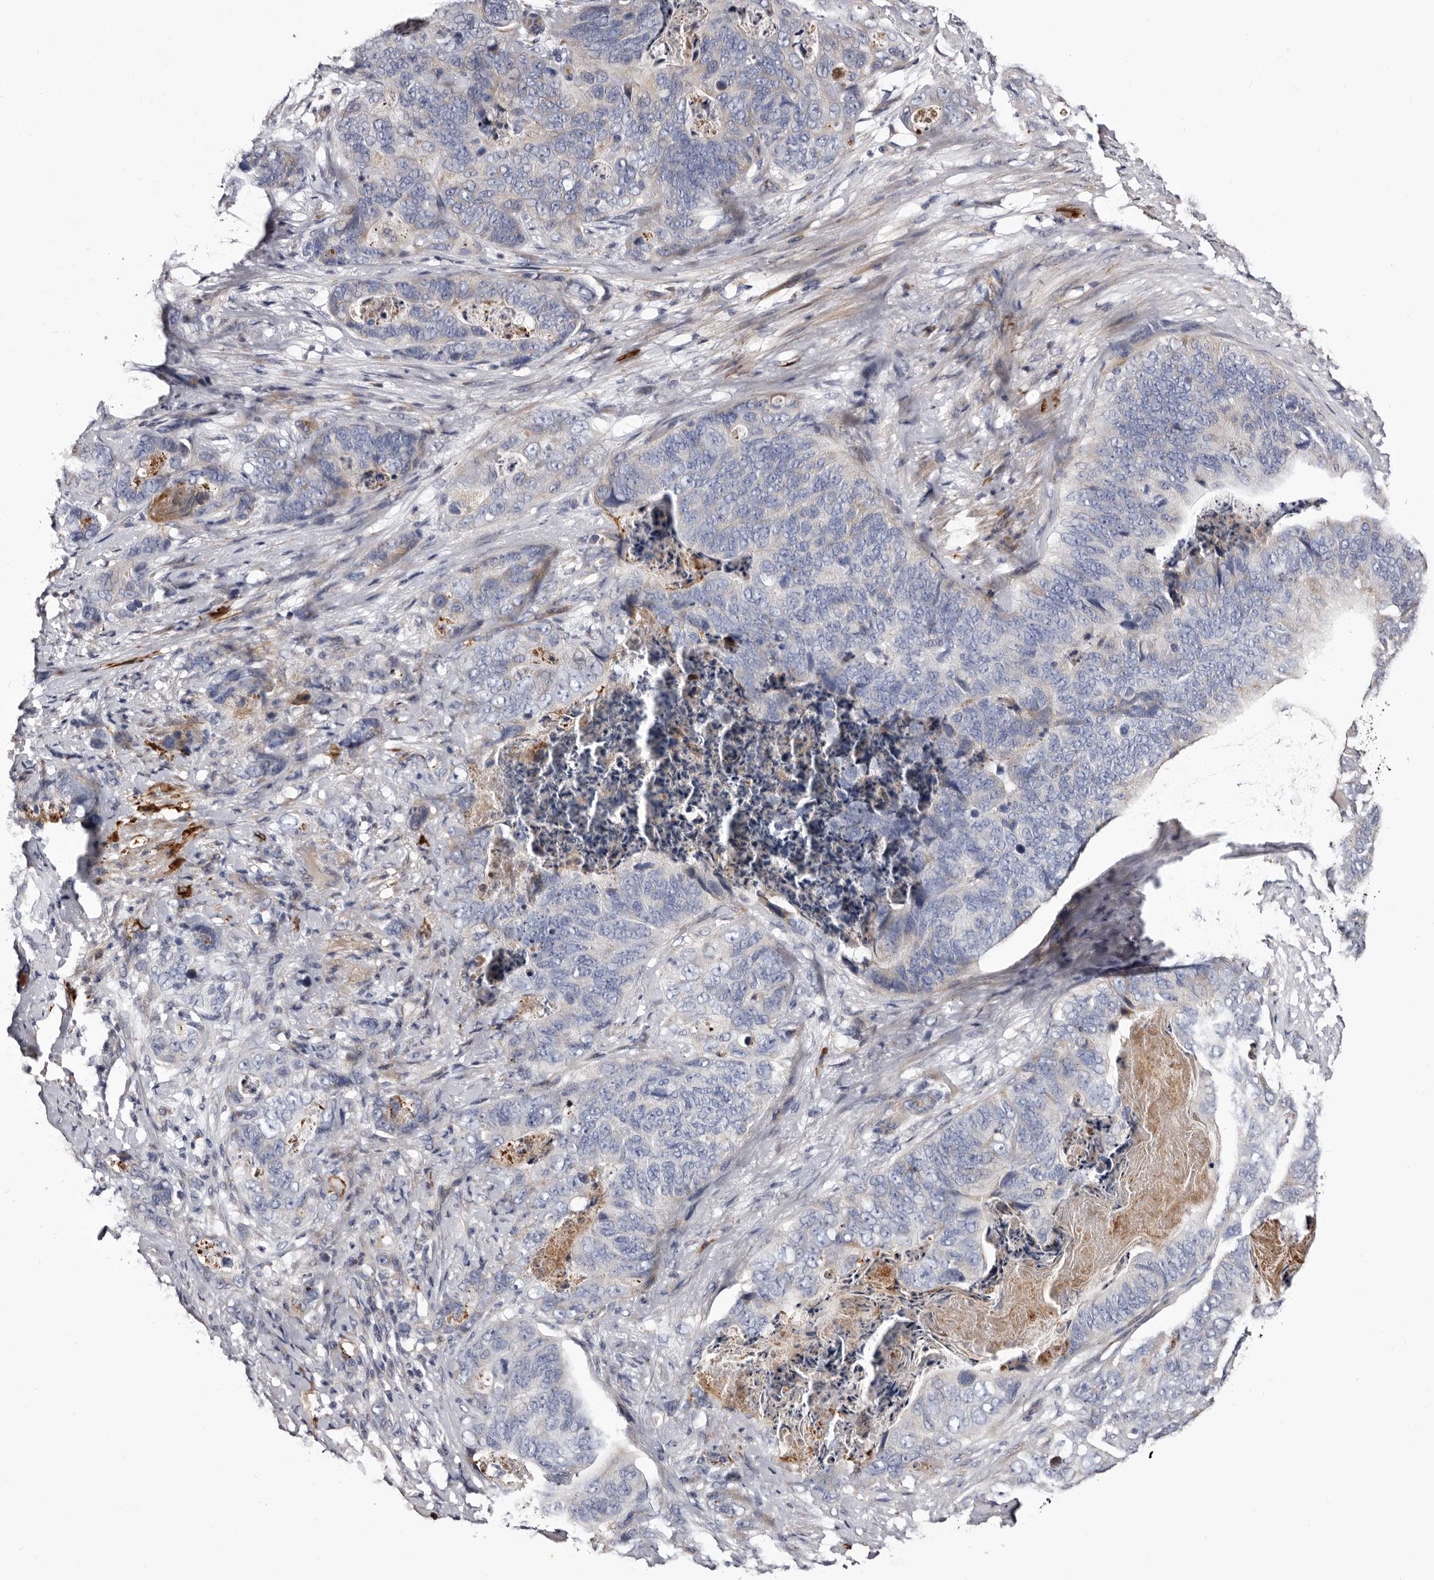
{"staining": {"intensity": "negative", "quantity": "none", "location": "none"}, "tissue": "stomach cancer", "cell_type": "Tumor cells", "image_type": "cancer", "snomed": [{"axis": "morphology", "description": "Normal tissue, NOS"}, {"axis": "morphology", "description": "Adenocarcinoma, NOS"}, {"axis": "topography", "description": "Stomach"}], "caption": "Tumor cells are negative for brown protein staining in stomach cancer.", "gene": "AUNIP", "patient": {"sex": "female", "age": 89}}